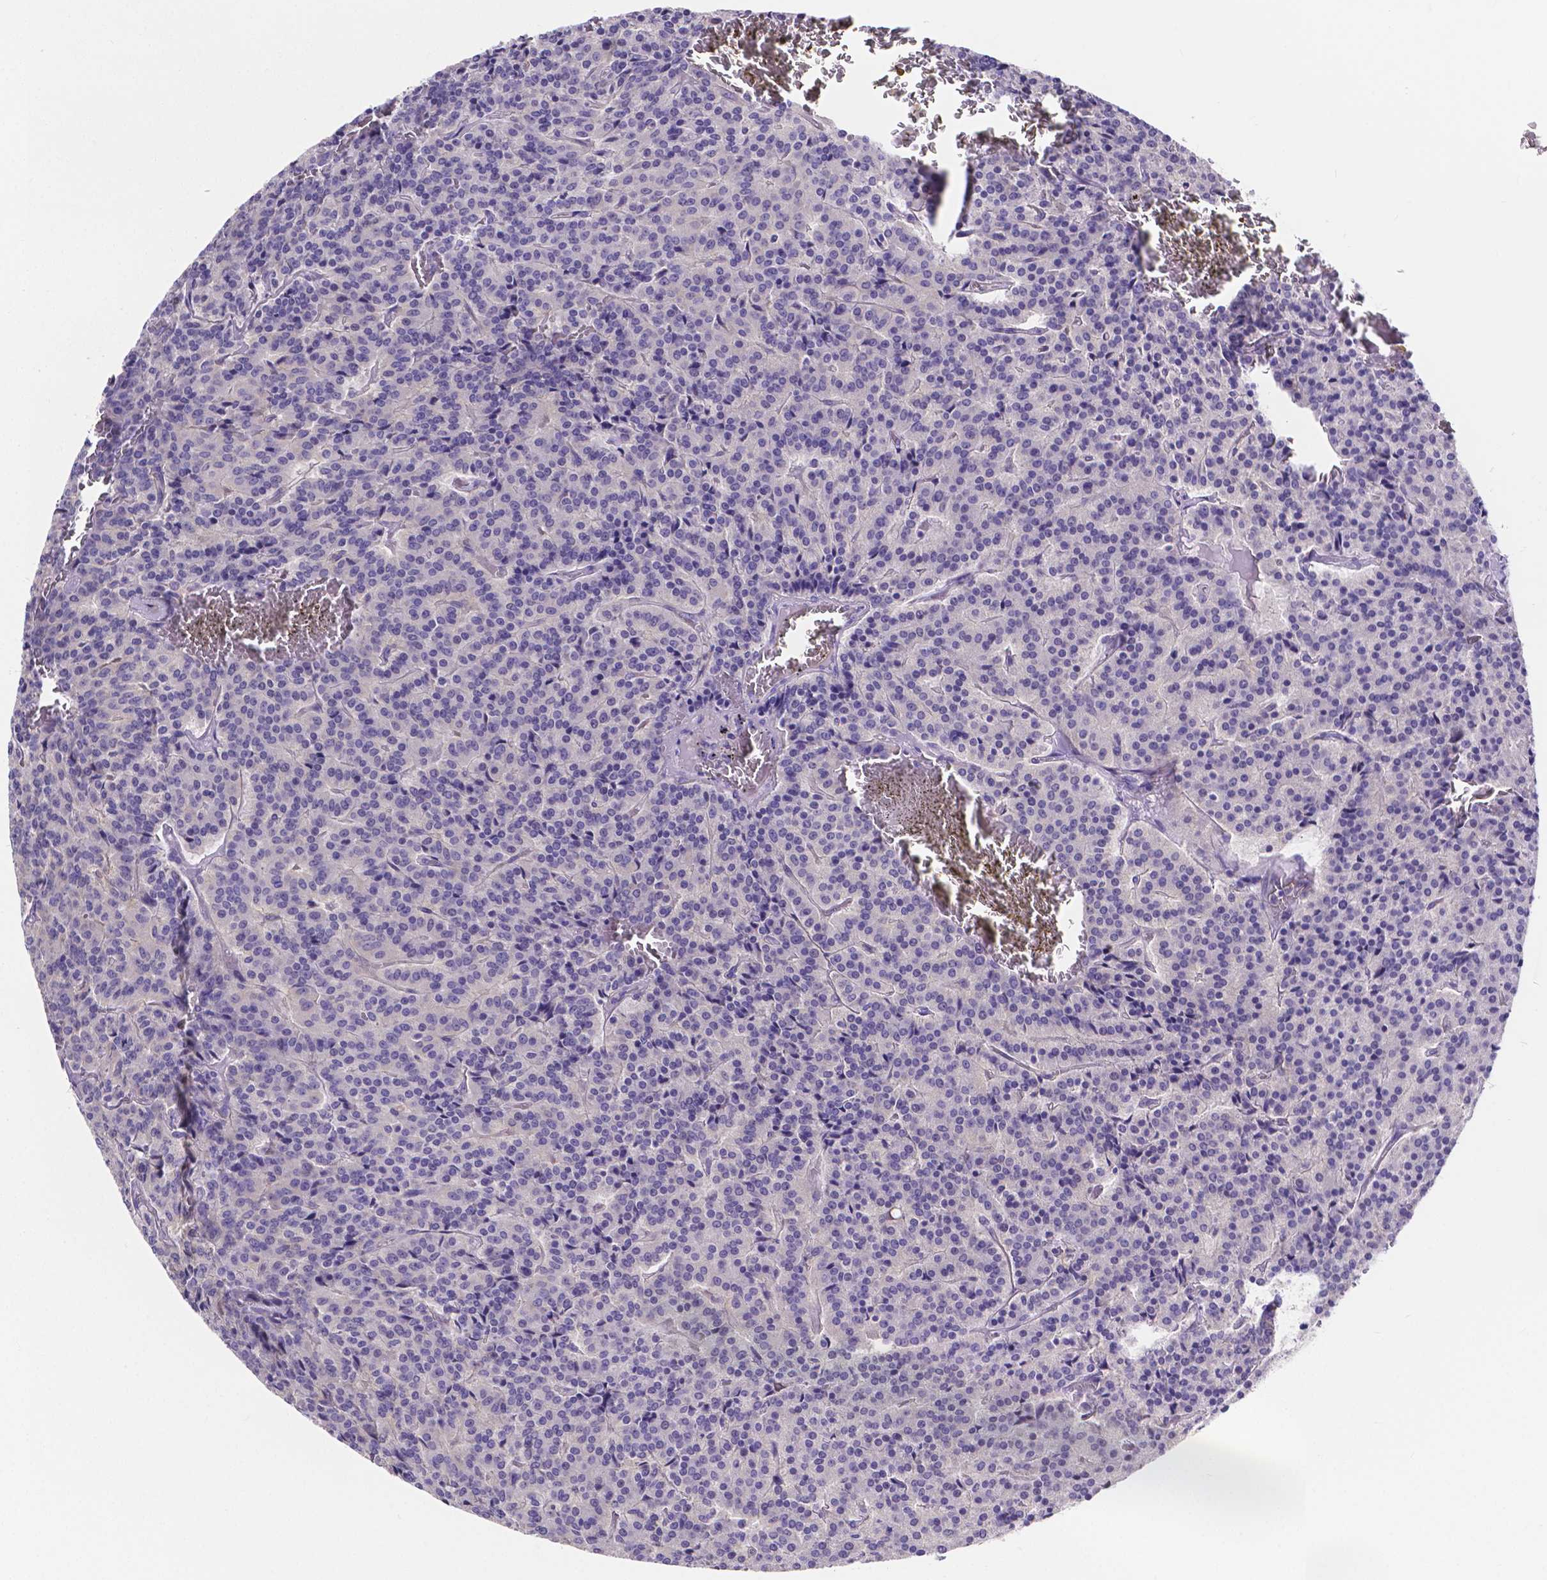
{"staining": {"intensity": "negative", "quantity": "none", "location": "none"}, "tissue": "carcinoid", "cell_type": "Tumor cells", "image_type": "cancer", "snomed": [{"axis": "morphology", "description": "Carcinoid, malignant, NOS"}, {"axis": "topography", "description": "Lung"}], "caption": "Protein analysis of carcinoid (malignant) reveals no significant expression in tumor cells.", "gene": "ATP6V1D", "patient": {"sex": "male", "age": 70}}